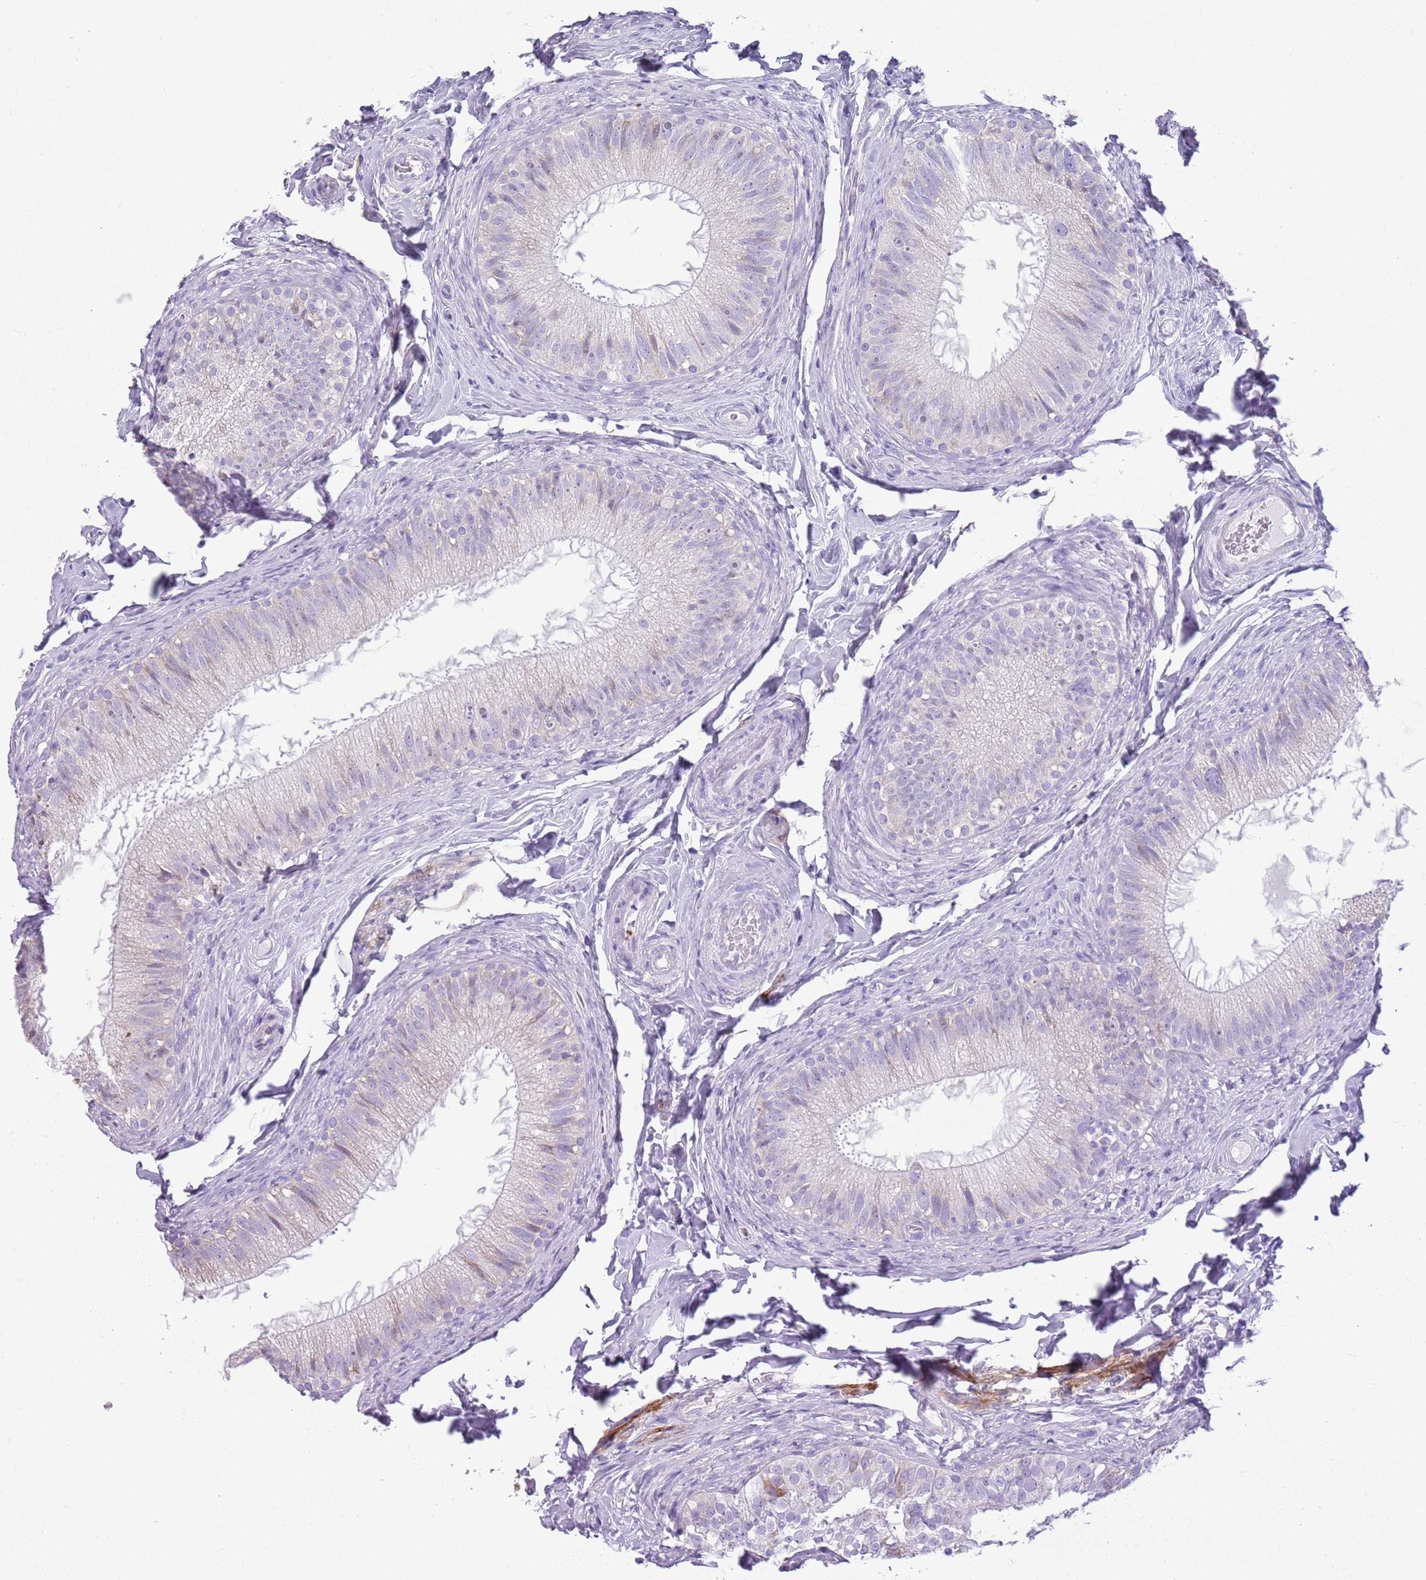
{"staining": {"intensity": "weak", "quantity": "<25%", "location": "cytoplasmic/membranous"}, "tissue": "epididymis", "cell_type": "Glandular cells", "image_type": "normal", "snomed": [{"axis": "morphology", "description": "Normal tissue, NOS"}, {"axis": "topography", "description": "Epididymis"}], "caption": "Immunohistochemical staining of unremarkable epididymis displays no significant positivity in glandular cells. (Immunohistochemistry (ihc), brightfield microscopy, high magnification).", "gene": "CD177", "patient": {"sex": "male", "age": 49}}